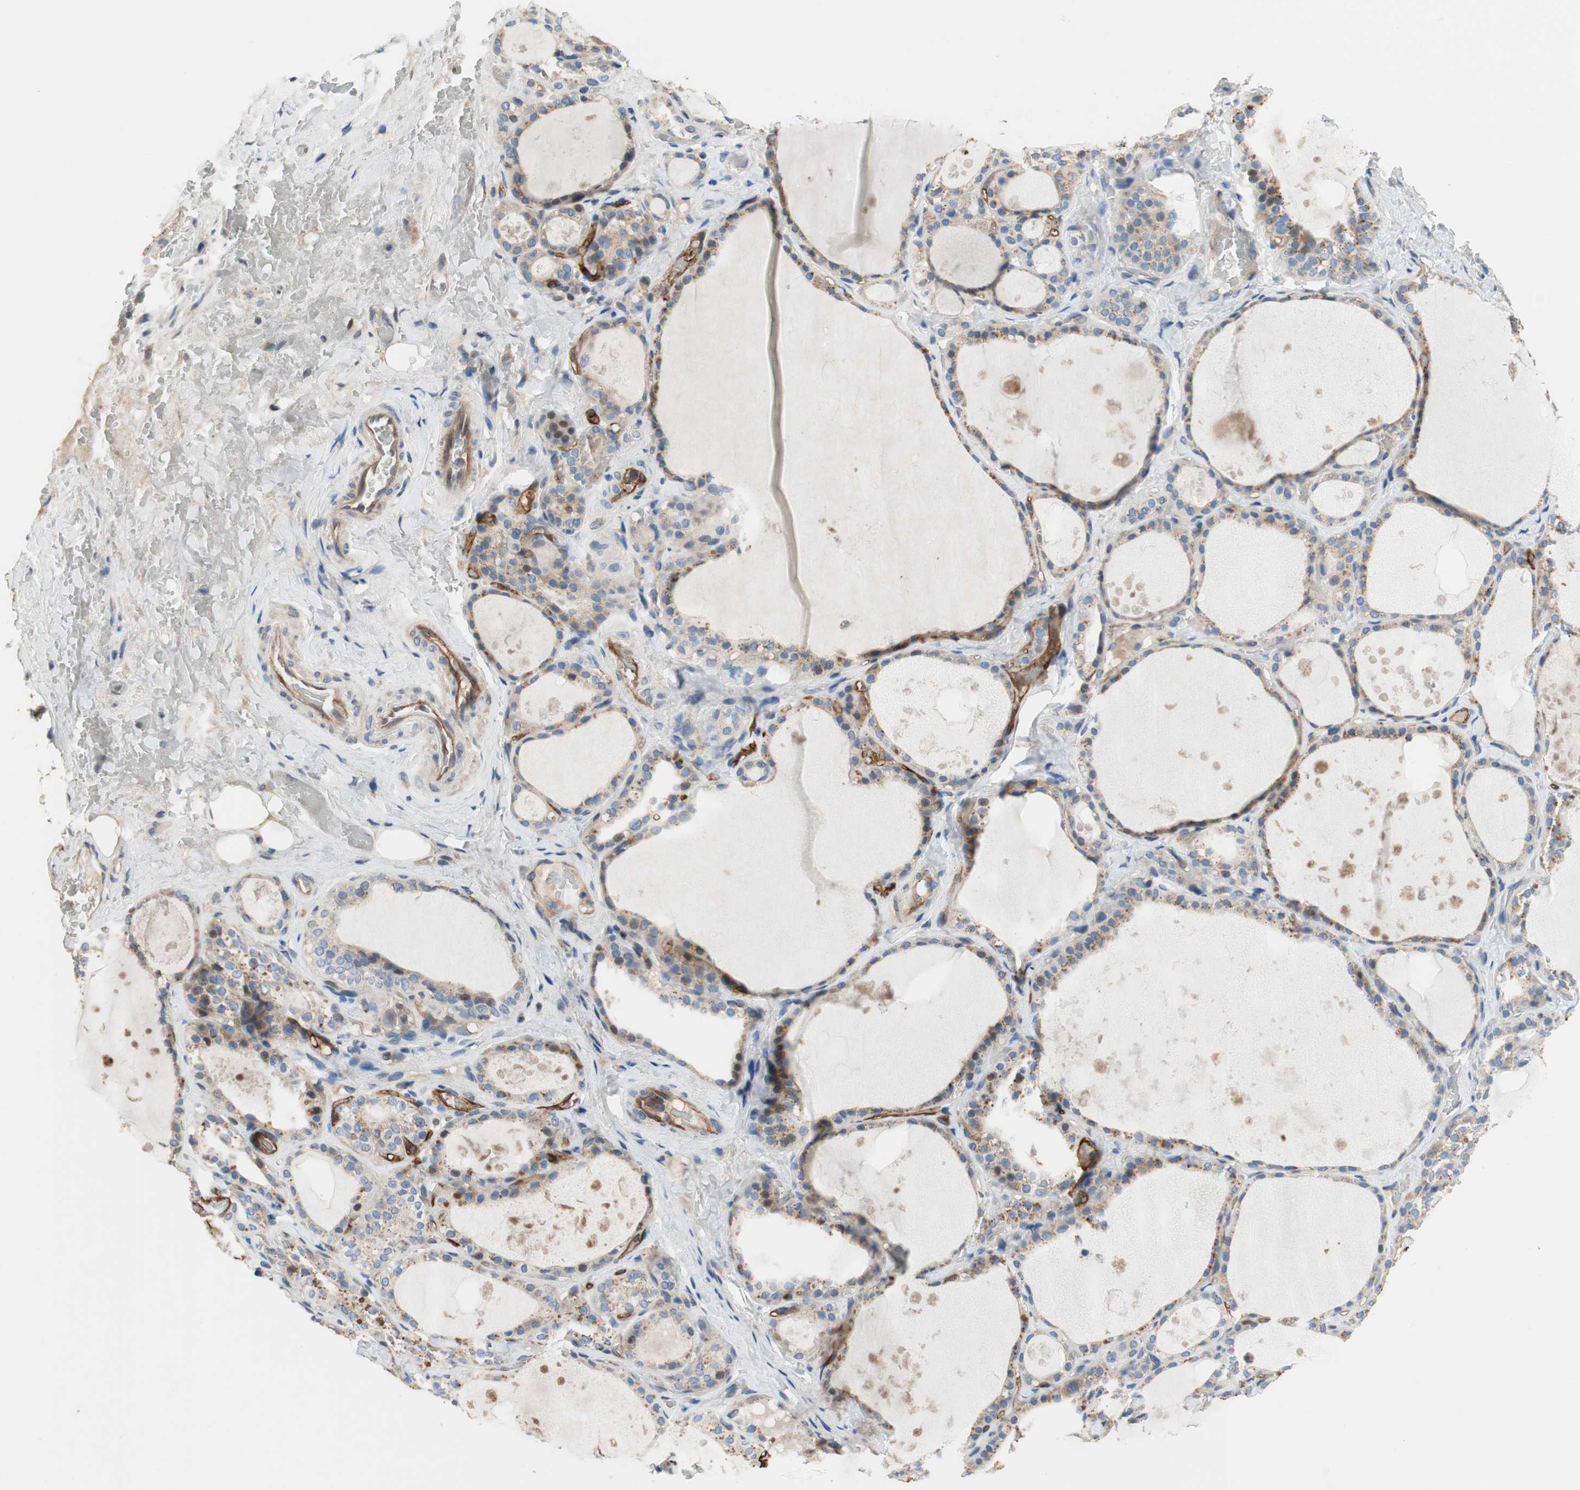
{"staining": {"intensity": "weak", "quantity": ">75%", "location": "cytoplasmic/membranous"}, "tissue": "thyroid gland", "cell_type": "Glandular cells", "image_type": "normal", "snomed": [{"axis": "morphology", "description": "Normal tissue, NOS"}, {"axis": "topography", "description": "Thyroid gland"}], "caption": "High-power microscopy captured an immunohistochemistry histopathology image of benign thyroid gland, revealing weak cytoplasmic/membranous positivity in approximately >75% of glandular cells.", "gene": "ALPL", "patient": {"sex": "male", "age": 61}}